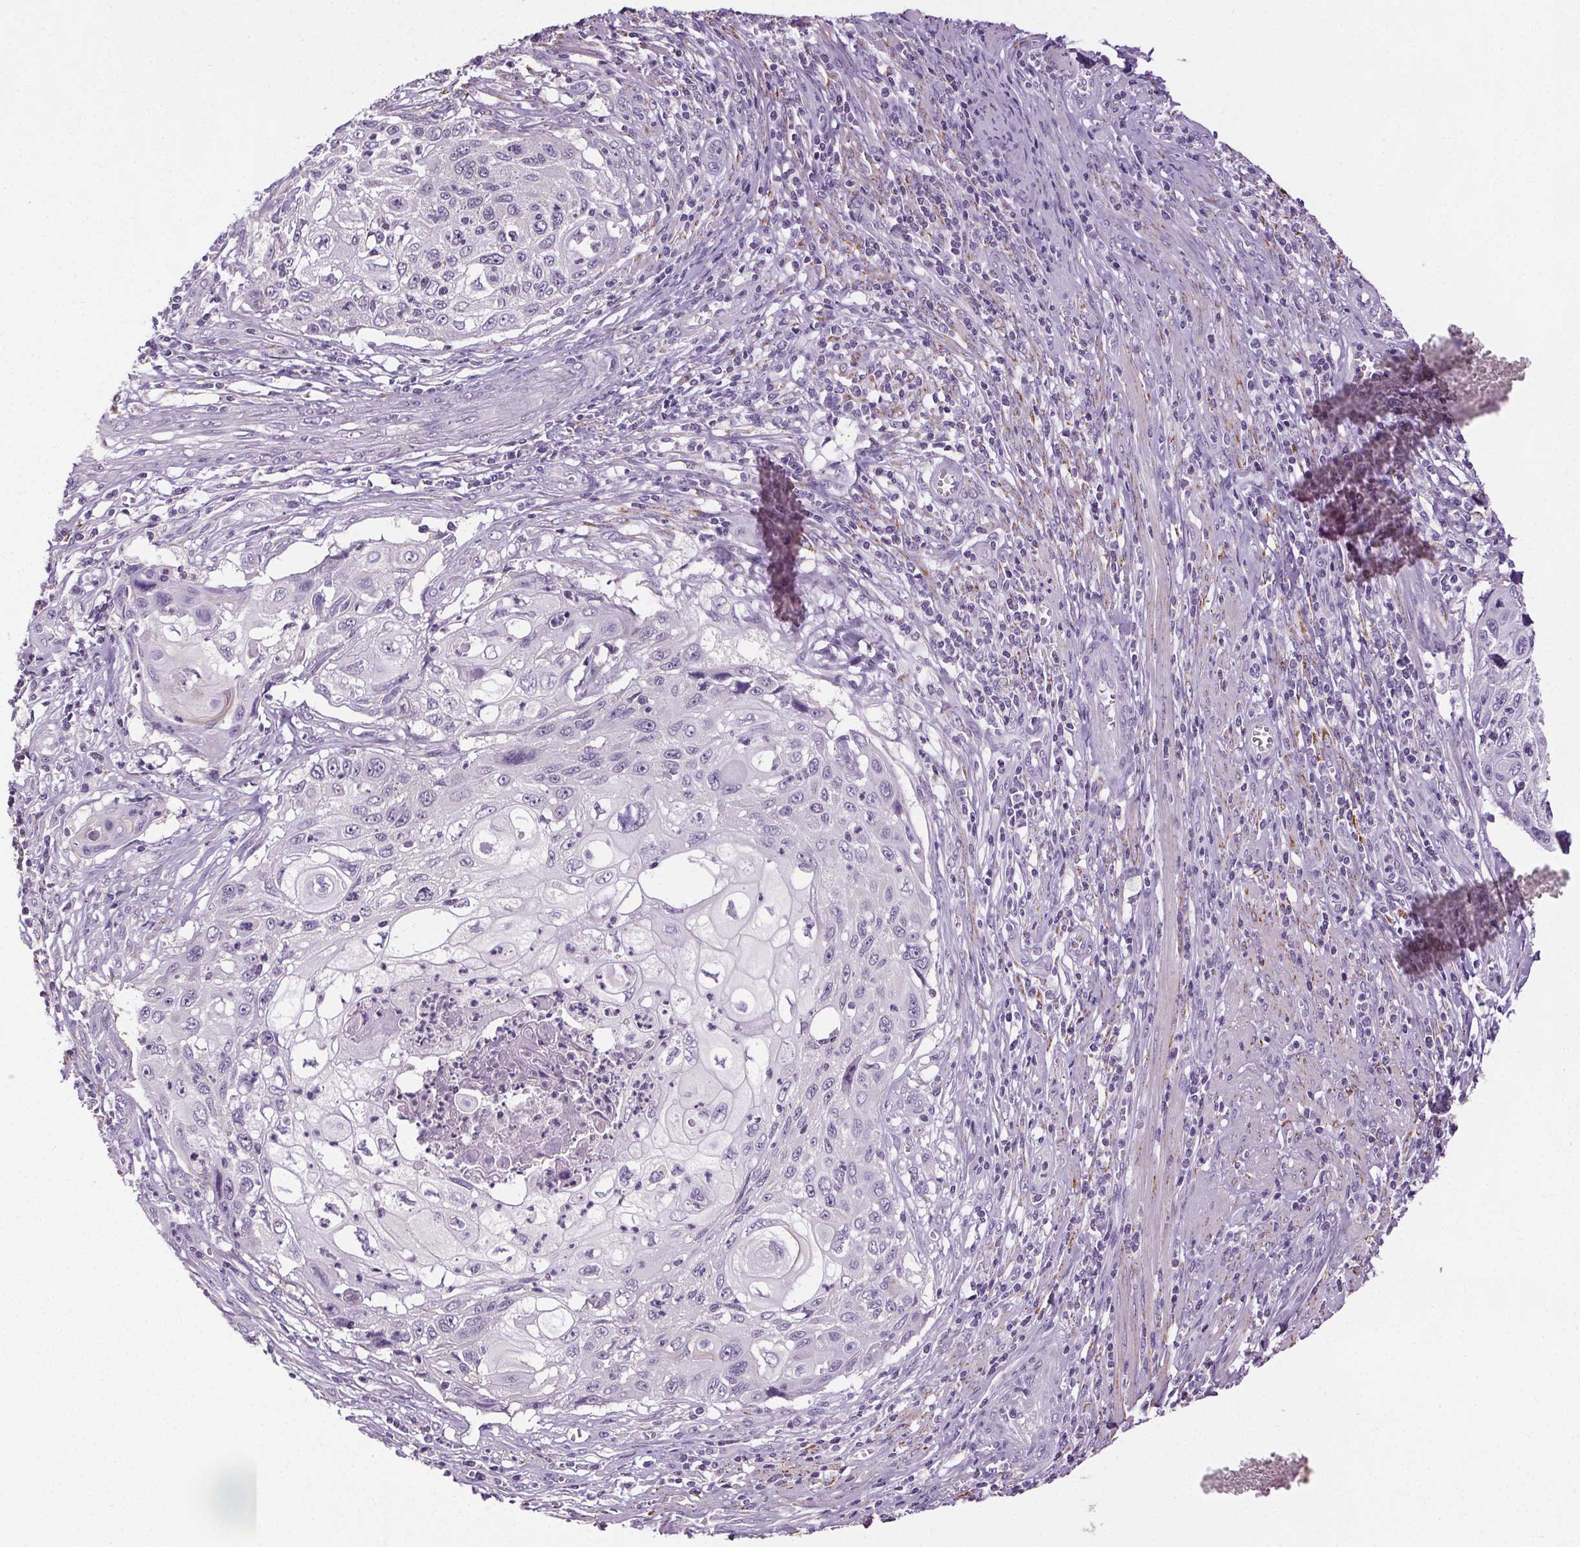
{"staining": {"intensity": "negative", "quantity": "none", "location": "none"}, "tissue": "cervical cancer", "cell_type": "Tumor cells", "image_type": "cancer", "snomed": [{"axis": "morphology", "description": "Squamous cell carcinoma, NOS"}, {"axis": "topography", "description": "Cervix"}], "caption": "IHC image of neoplastic tissue: squamous cell carcinoma (cervical) stained with DAB displays no significant protein expression in tumor cells.", "gene": "GPIHBP1", "patient": {"sex": "female", "age": 70}}